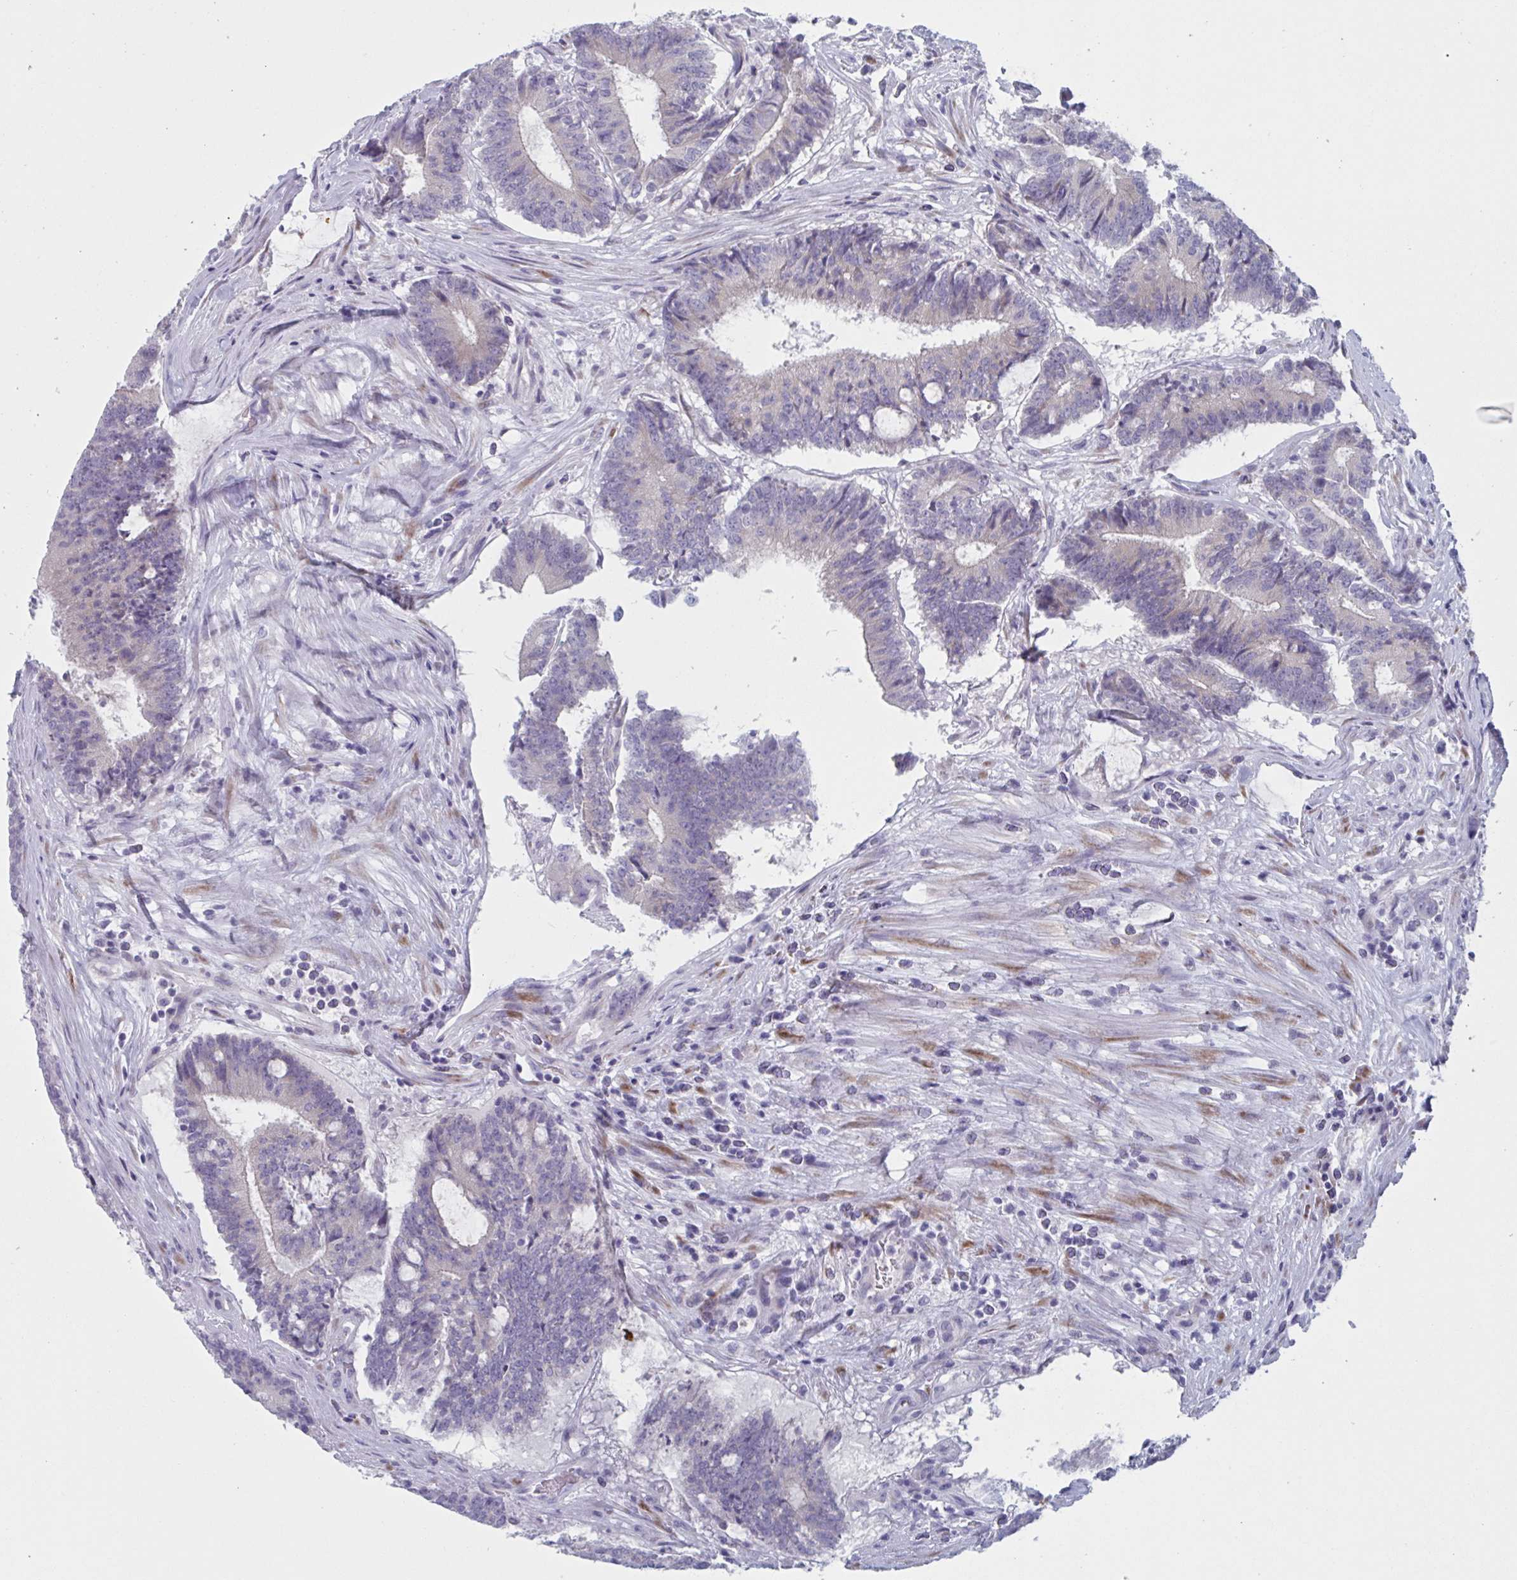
{"staining": {"intensity": "negative", "quantity": "none", "location": "none"}, "tissue": "colorectal cancer", "cell_type": "Tumor cells", "image_type": "cancer", "snomed": [{"axis": "morphology", "description": "Adenocarcinoma, NOS"}, {"axis": "topography", "description": "Colon"}], "caption": "Histopathology image shows no protein positivity in tumor cells of colorectal cancer tissue. (Stains: DAB (3,3'-diaminobenzidine) immunohistochemistry (IHC) with hematoxylin counter stain, Microscopy: brightfield microscopy at high magnification).", "gene": "HSD11B2", "patient": {"sex": "female", "age": 43}}